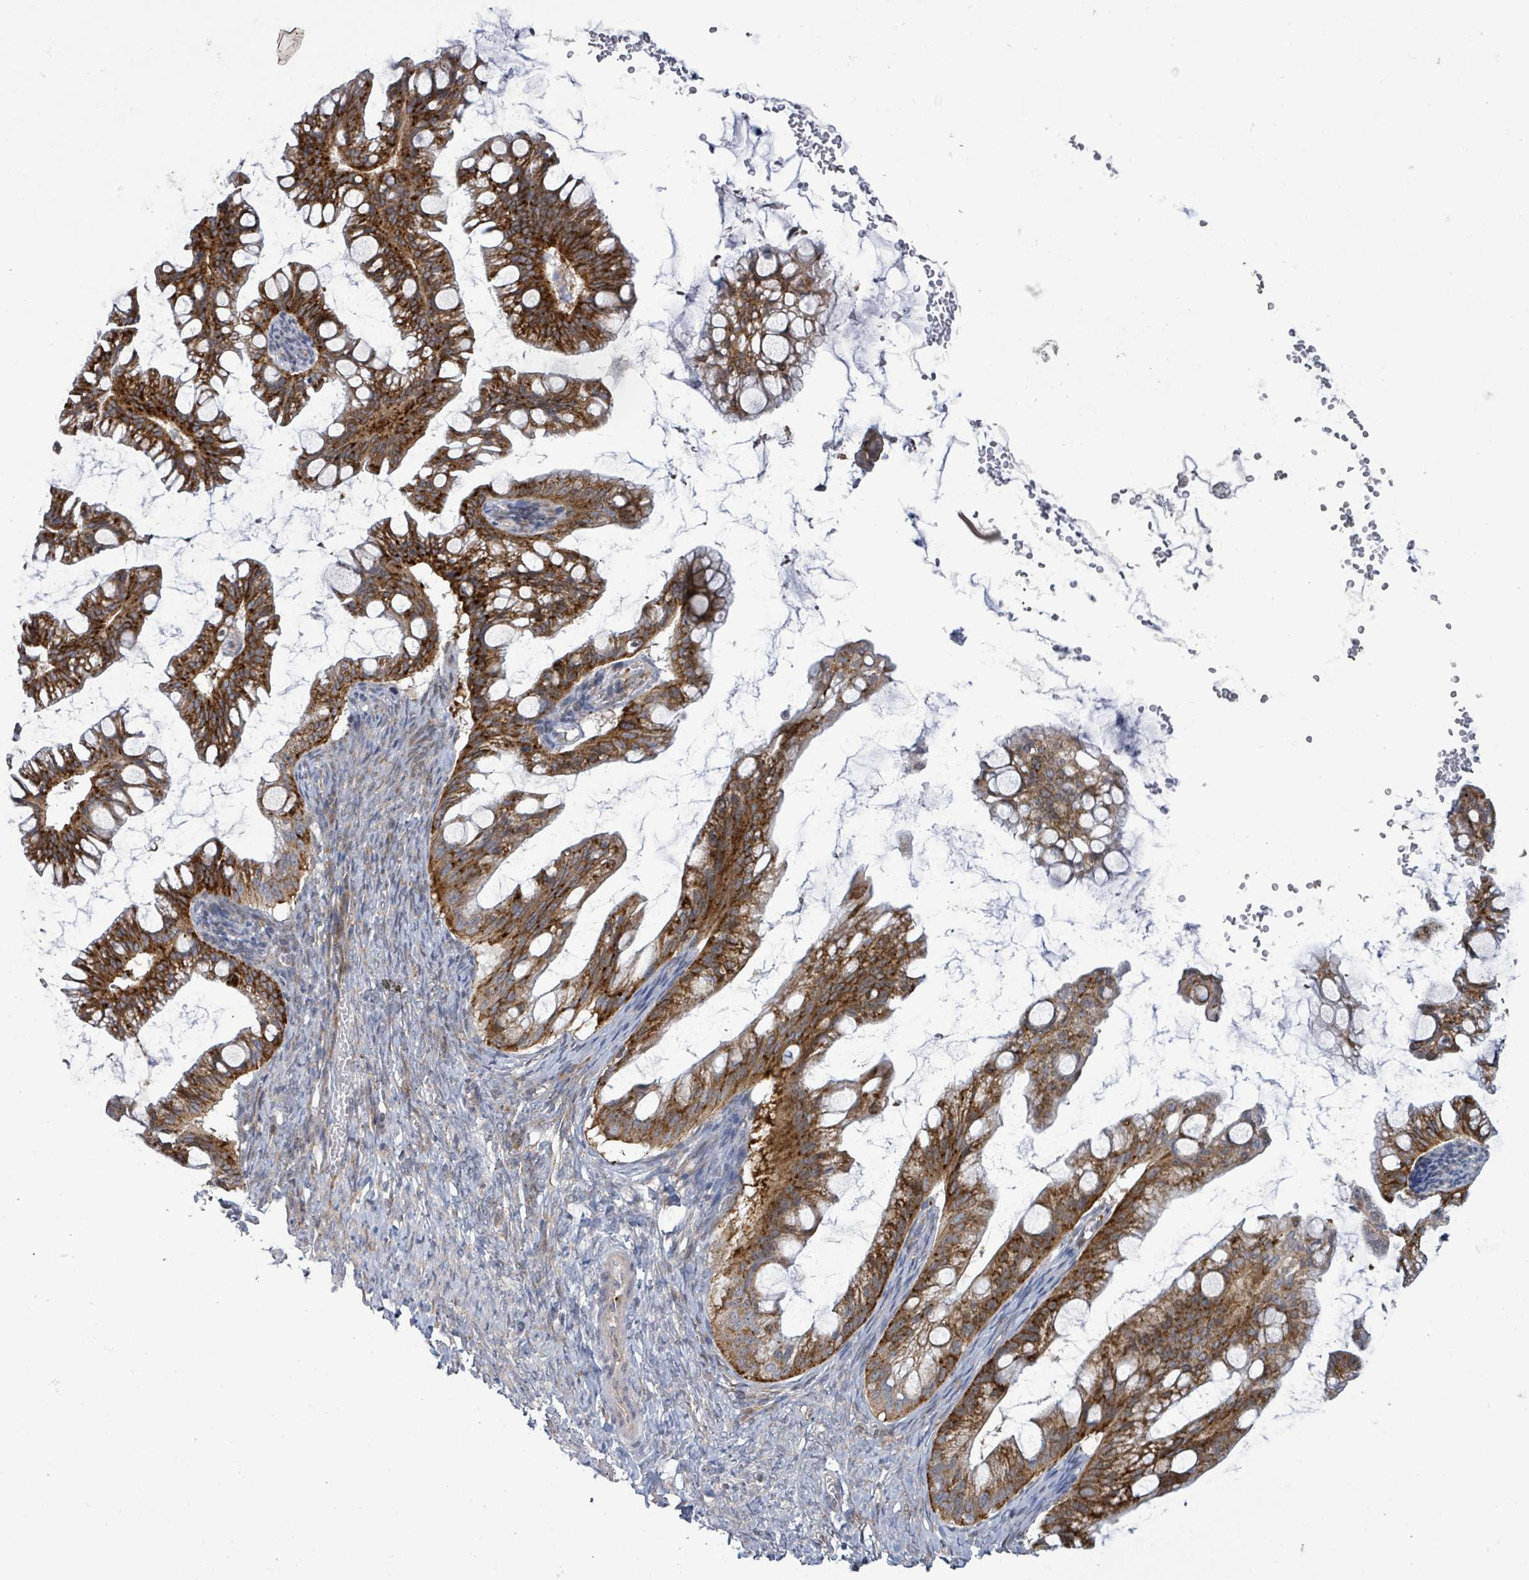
{"staining": {"intensity": "strong", "quantity": ">75%", "location": "cytoplasmic/membranous"}, "tissue": "ovarian cancer", "cell_type": "Tumor cells", "image_type": "cancer", "snomed": [{"axis": "morphology", "description": "Cystadenocarcinoma, mucinous, NOS"}, {"axis": "topography", "description": "Ovary"}], "caption": "Immunohistochemistry image of ovarian cancer (mucinous cystadenocarcinoma) stained for a protein (brown), which exhibits high levels of strong cytoplasmic/membranous staining in approximately >75% of tumor cells.", "gene": "LILRA4", "patient": {"sex": "female", "age": 73}}